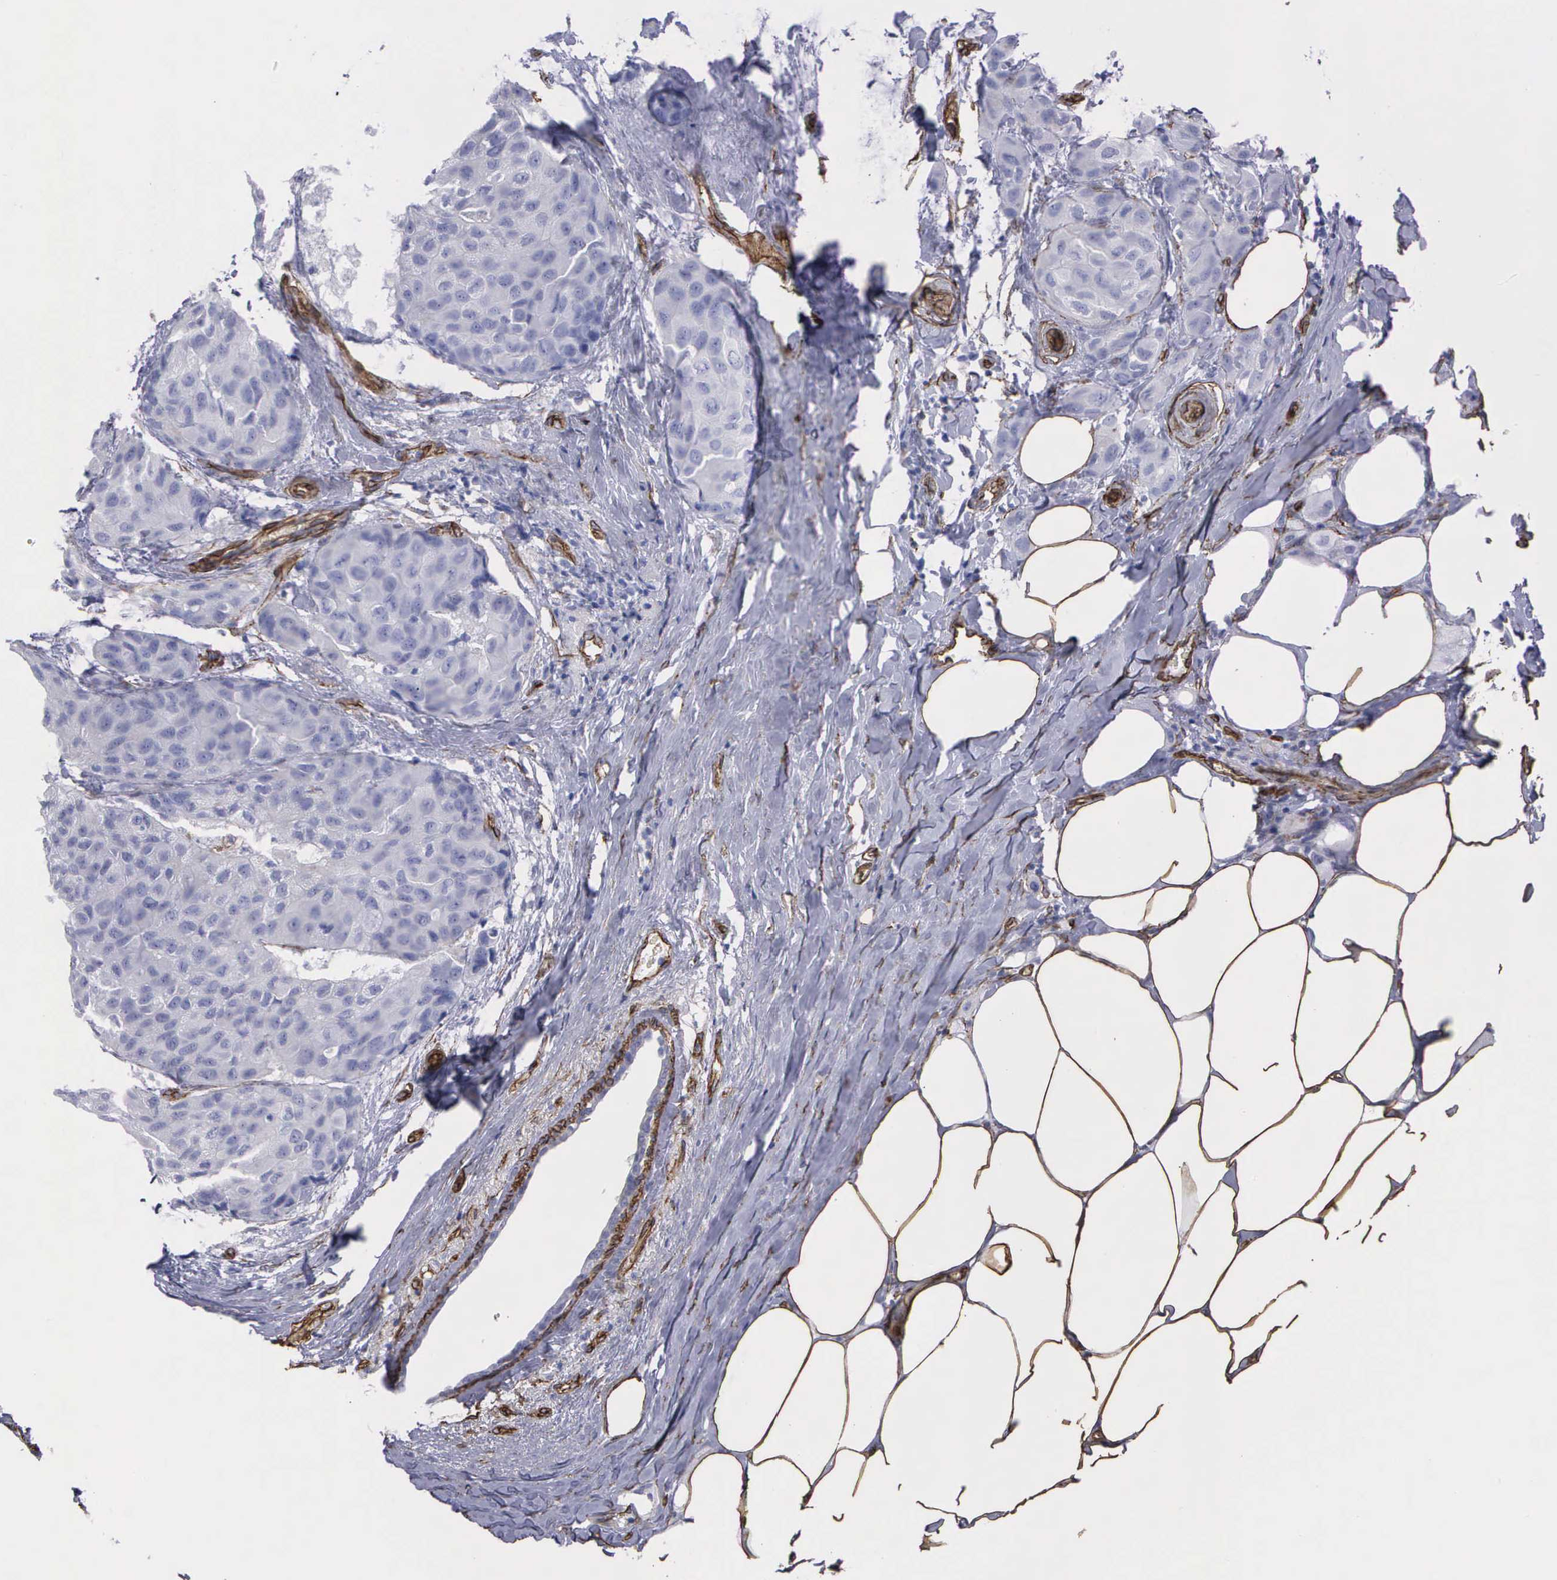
{"staining": {"intensity": "negative", "quantity": "none", "location": "none"}, "tissue": "breast cancer", "cell_type": "Tumor cells", "image_type": "cancer", "snomed": [{"axis": "morphology", "description": "Duct carcinoma"}, {"axis": "topography", "description": "Breast"}], "caption": "This is an IHC micrograph of breast intraductal carcinoma. There is no expression in tumor cells.", "gene": "MAGEB10", "patient": {"sex": "female", "age": 68}}